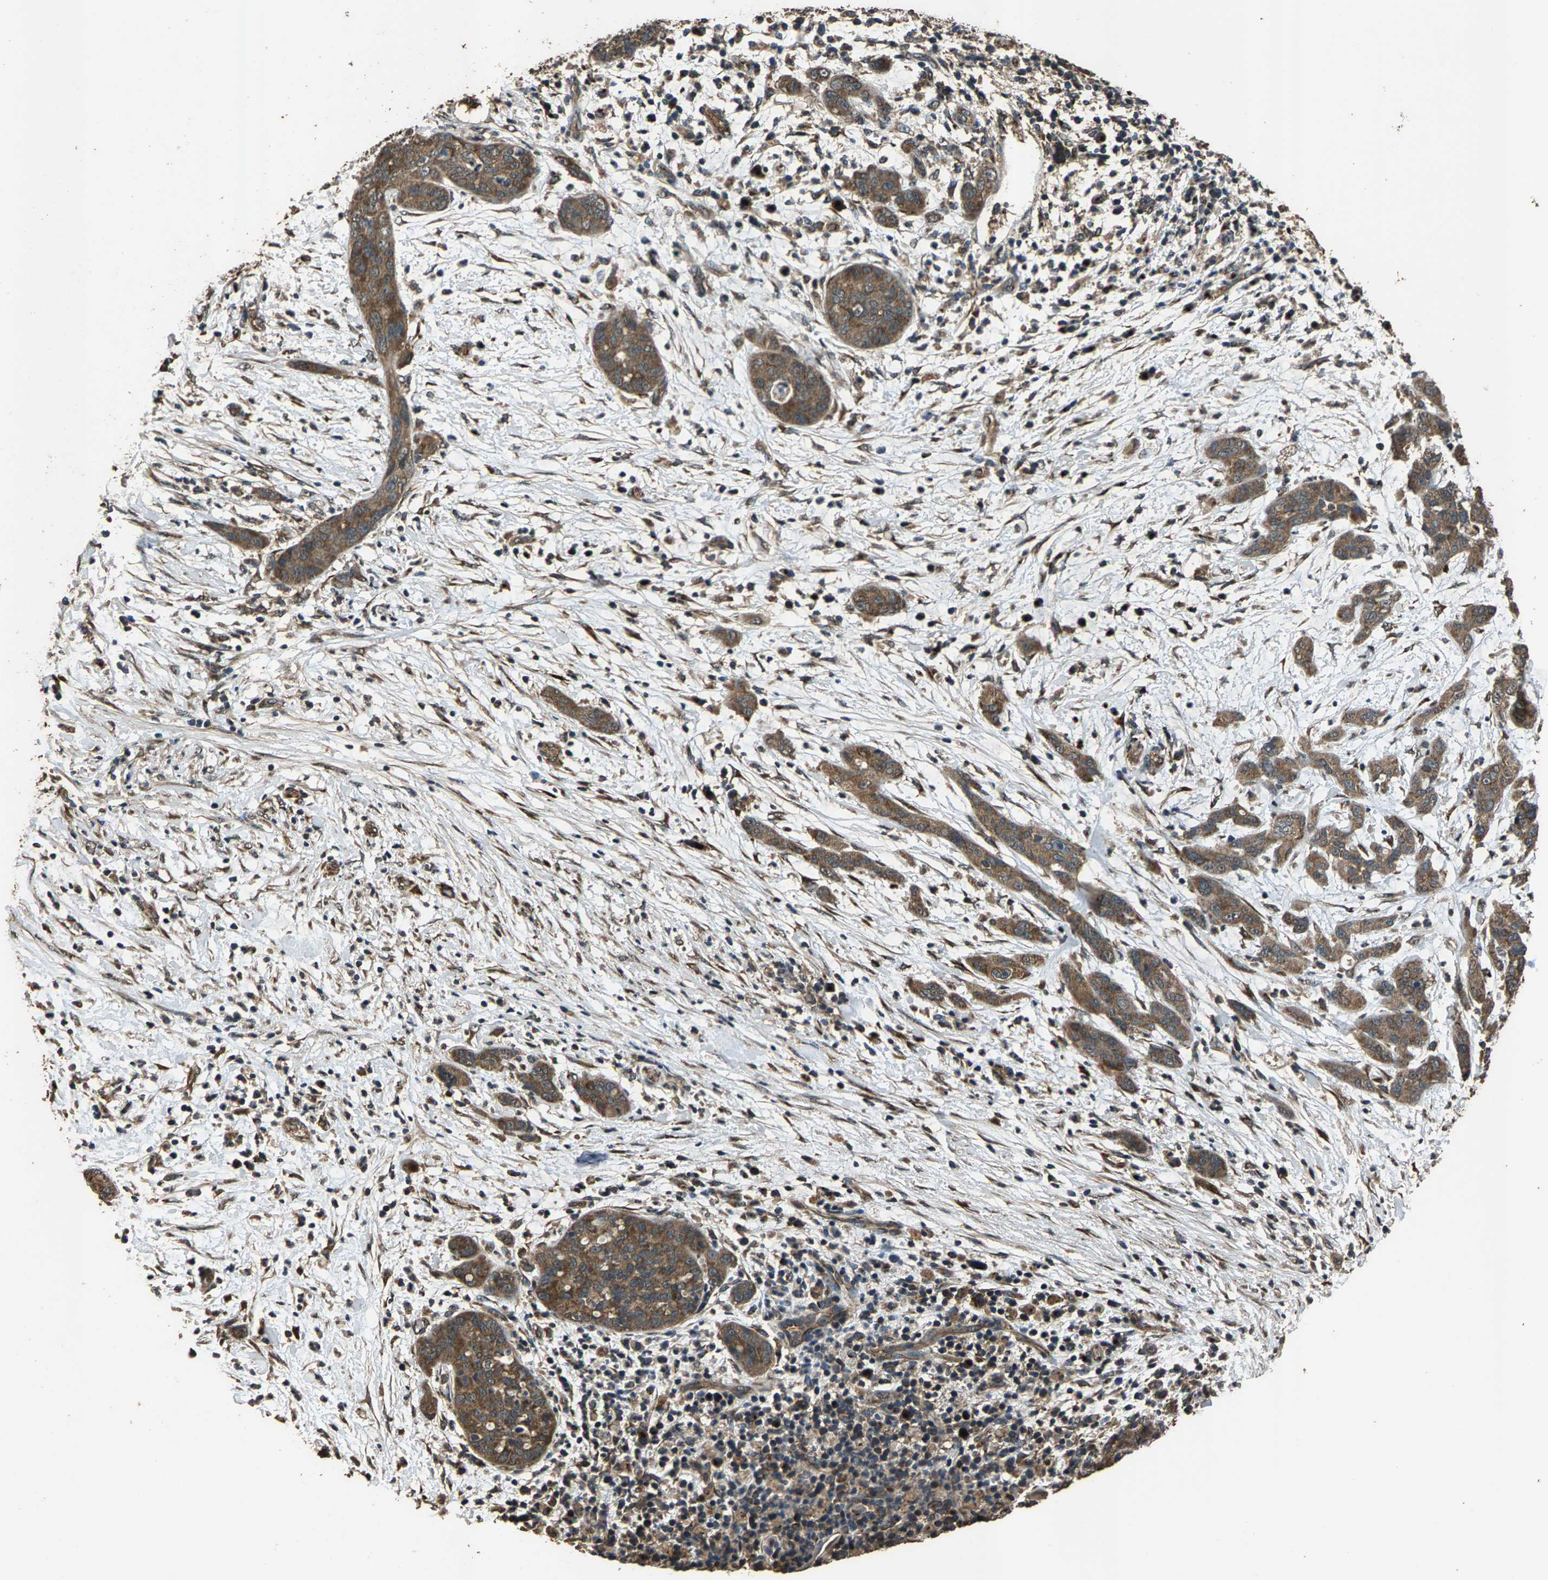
{"staining": {"intensity": "moderate", "quantity": ">75%", "location": "cytoplasmic/membranous"}, "tissue": "pancreatic cancer", "cell_type": "Tumor cells", "image_type": "cancer", "snomed": [{"axis": "morphology", "description": "Adenocarcinoma, NOS"}, {"axis": "topography", "description": "Pancreas"}], "caption": "Adenocarcinoma (pancreatic) stained with a protein marker reveals moderate staining in tumor cells.", "gene": "SLC38A10", "patient": {"sex": "female", "age": 78}}